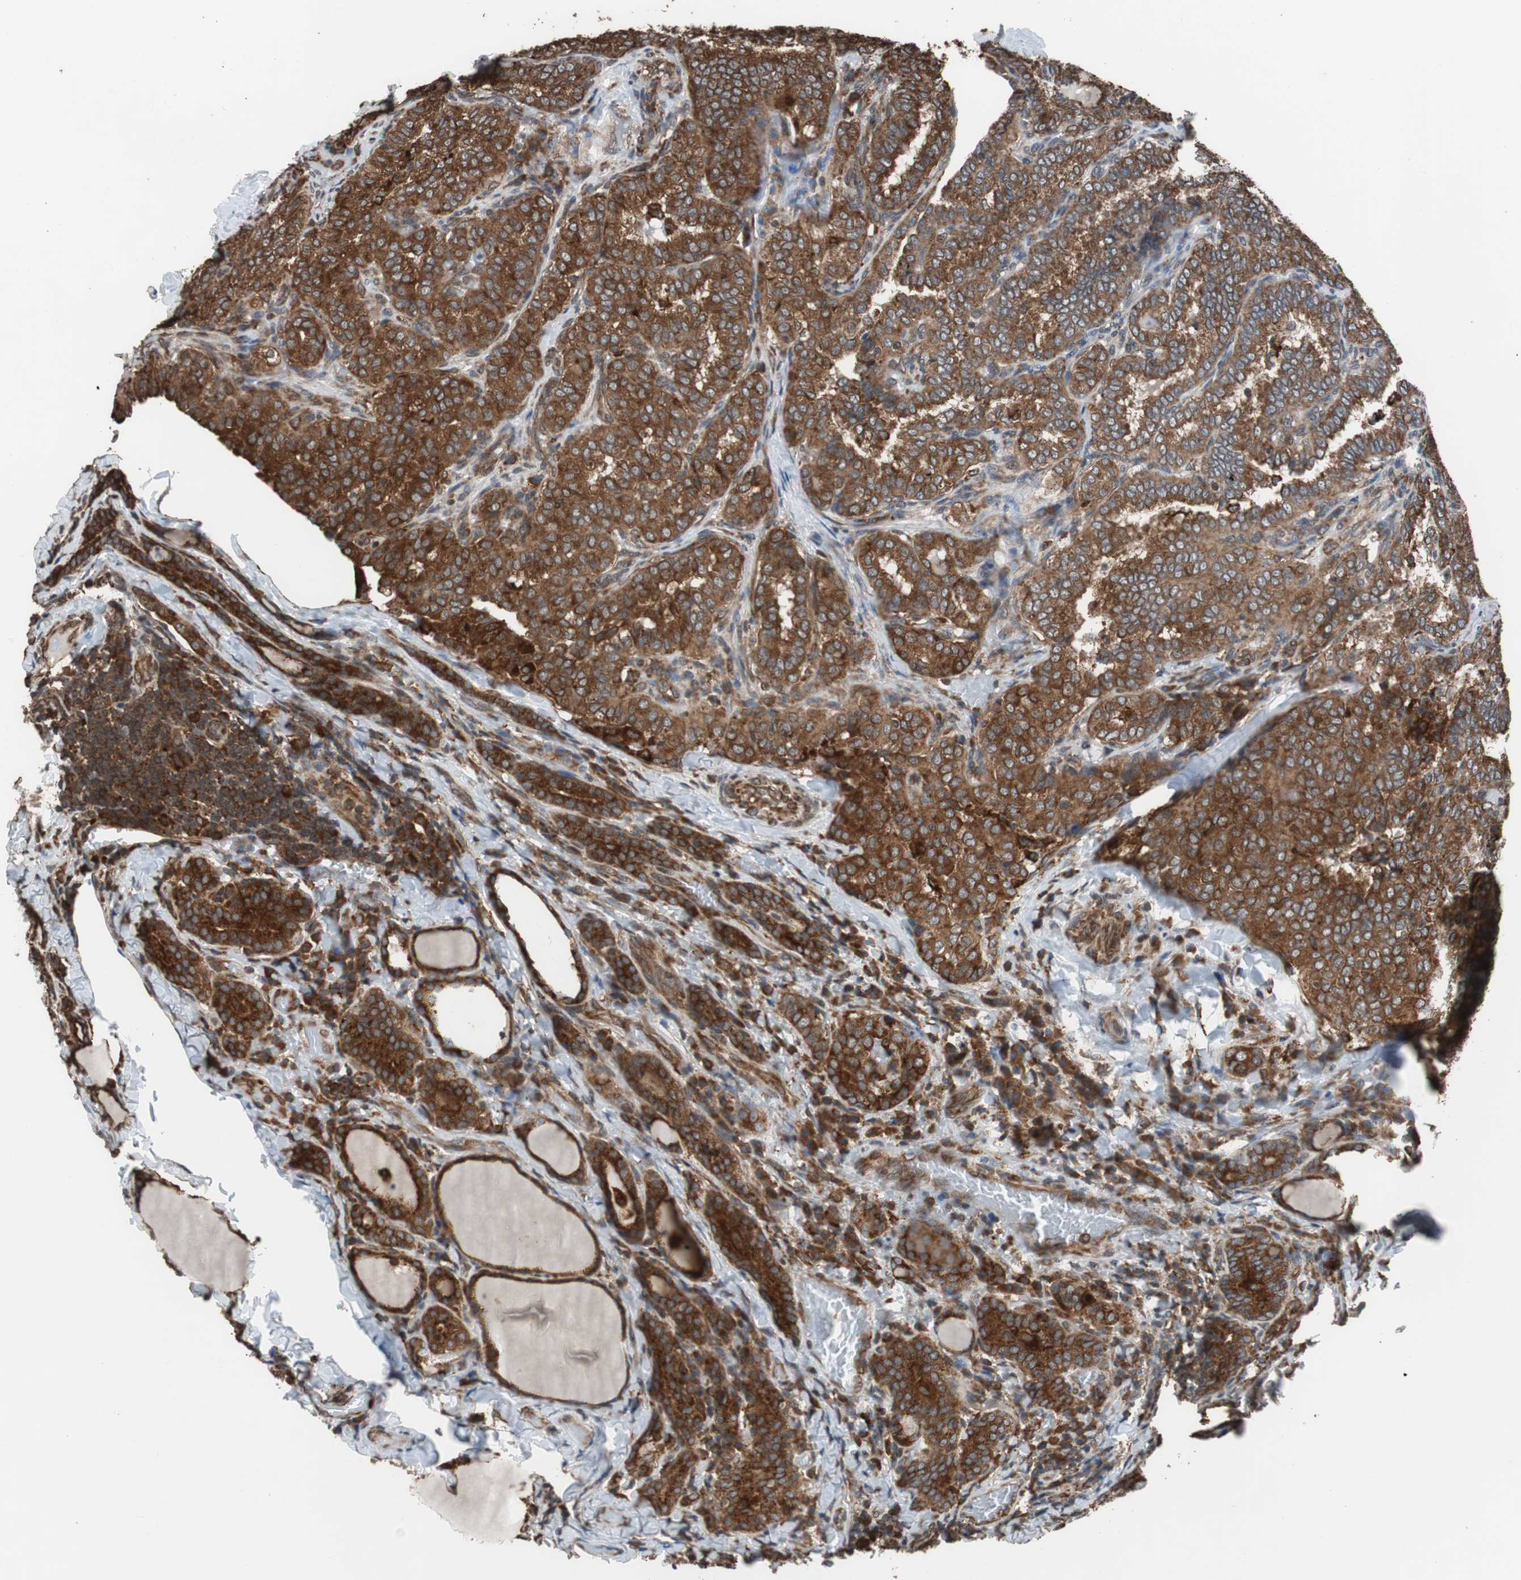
{"staining": {"intensity": "strong", "quantity": ">75%", "location": "cytoplasmic/membranous"}, "tissue": "thyroid cancer", "cell_type": "Tumor cells", "image_type": "cancer", "snomed": [{"axis": "morphology", "description": "Normal tissue, NOS"}, {"axis": "morphology", "description": "Papillary adenocarcinoma, NOS"}, {"axis": "topography", "description": "Thyroid gland"}], "caption": "An image of human thyroid papillary adenocarcinoma stained for a protein shows strong cytoplasmic/membranous brown staining in tumor cells.", "gene": "USP10", "patient": {"sex": "female", "age": 30}}